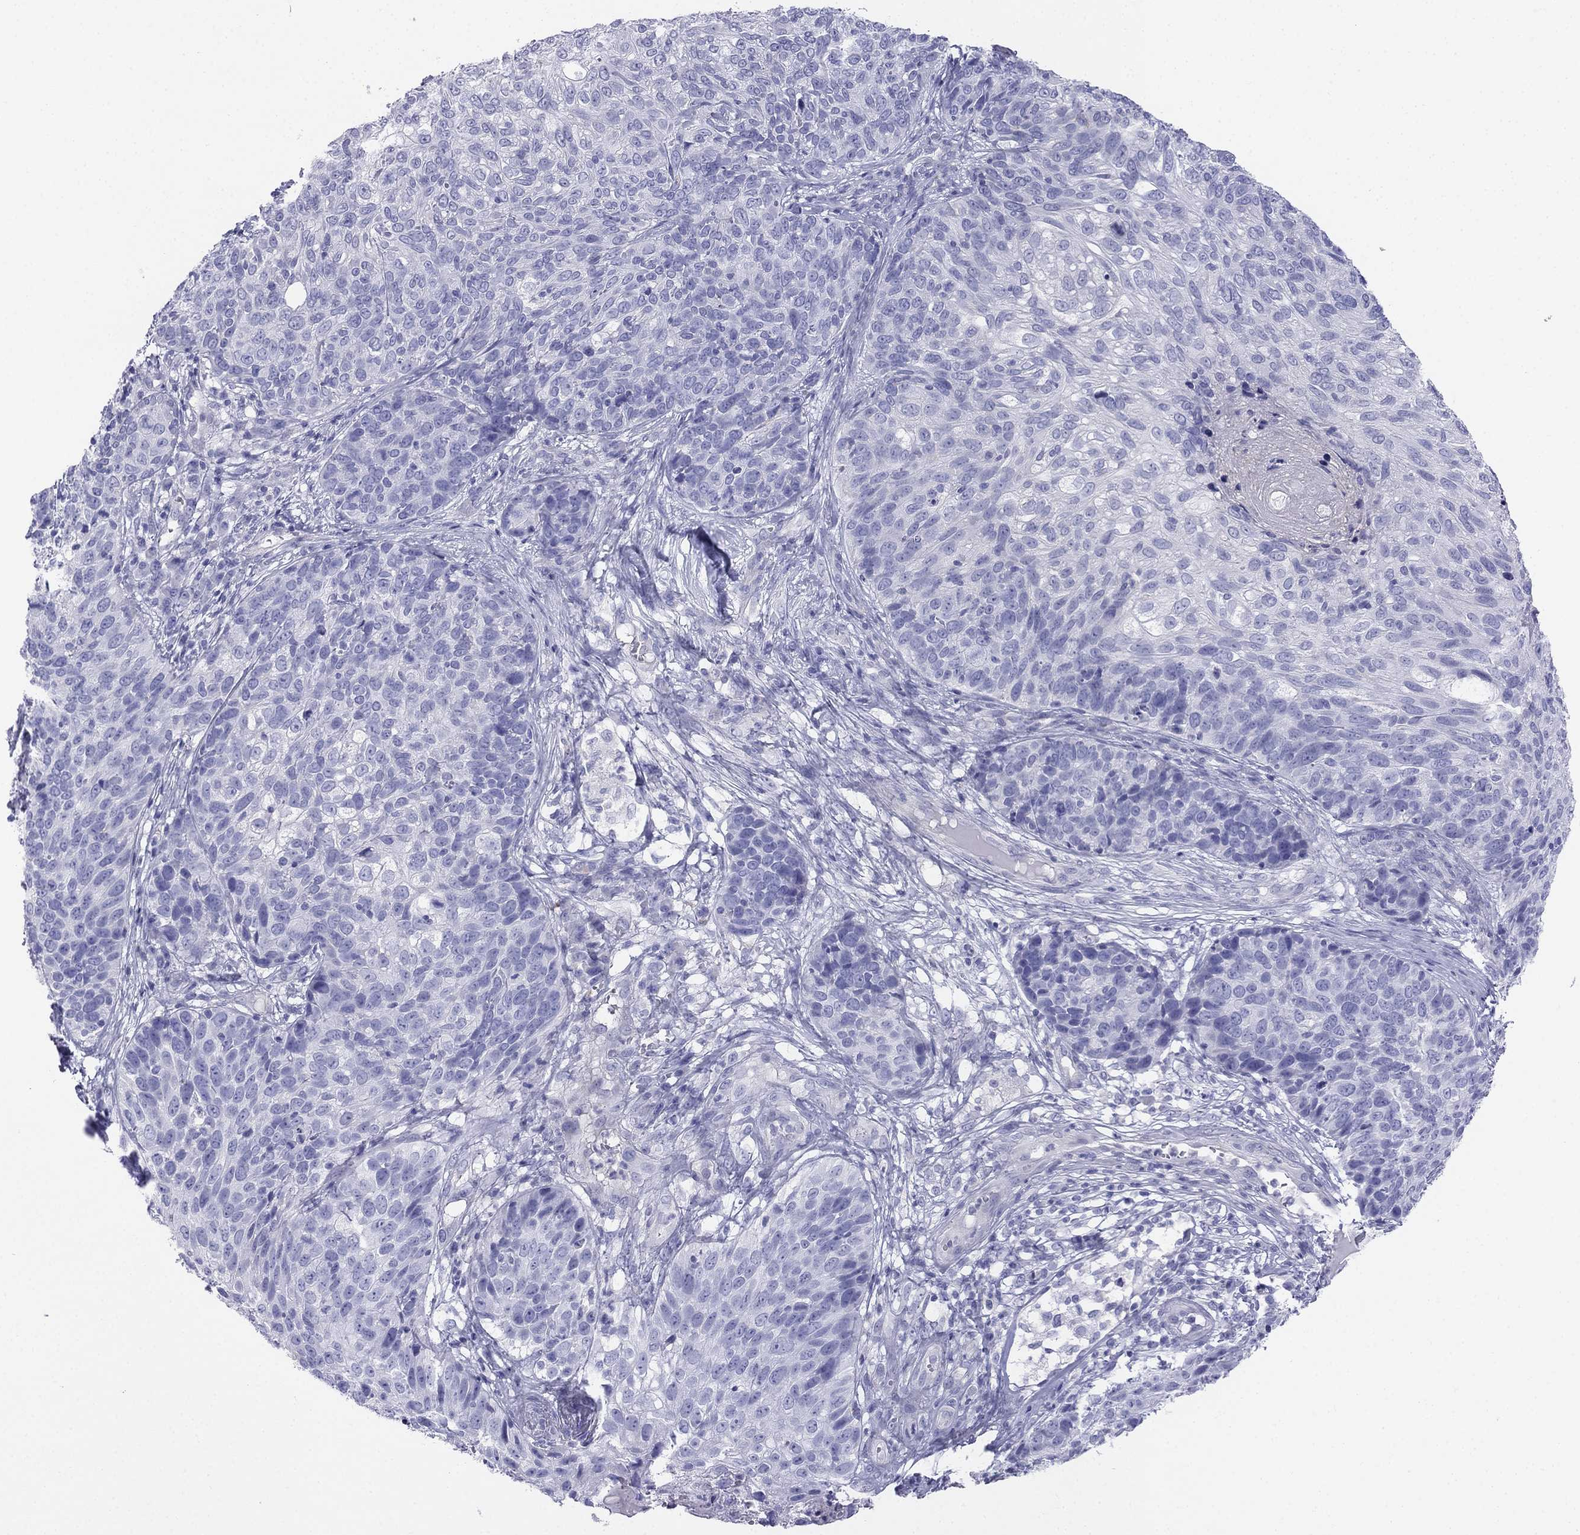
{"staining": {"intensity": "negative", "quantity": "none", "location": "none"}, "tissue": "skin cancer", "cell_type": "Tumor cells", "image_type": "cancer", "snomed": [{"axis": "morphology", "description": "Squamous cell carcinoma, NOS"}, {"axis": "topography", "description": "Skin"}], "caption": "IHC micrograph of neoplastic tissue: human skin cancer (squamous cell carcinoma) stained with DAB (3,3'-diaminobenzidine) reveals no significant protein staining in tumor cells.", "gene": "ALOXE3", "patient": {"sex": "male", "age": 92}}